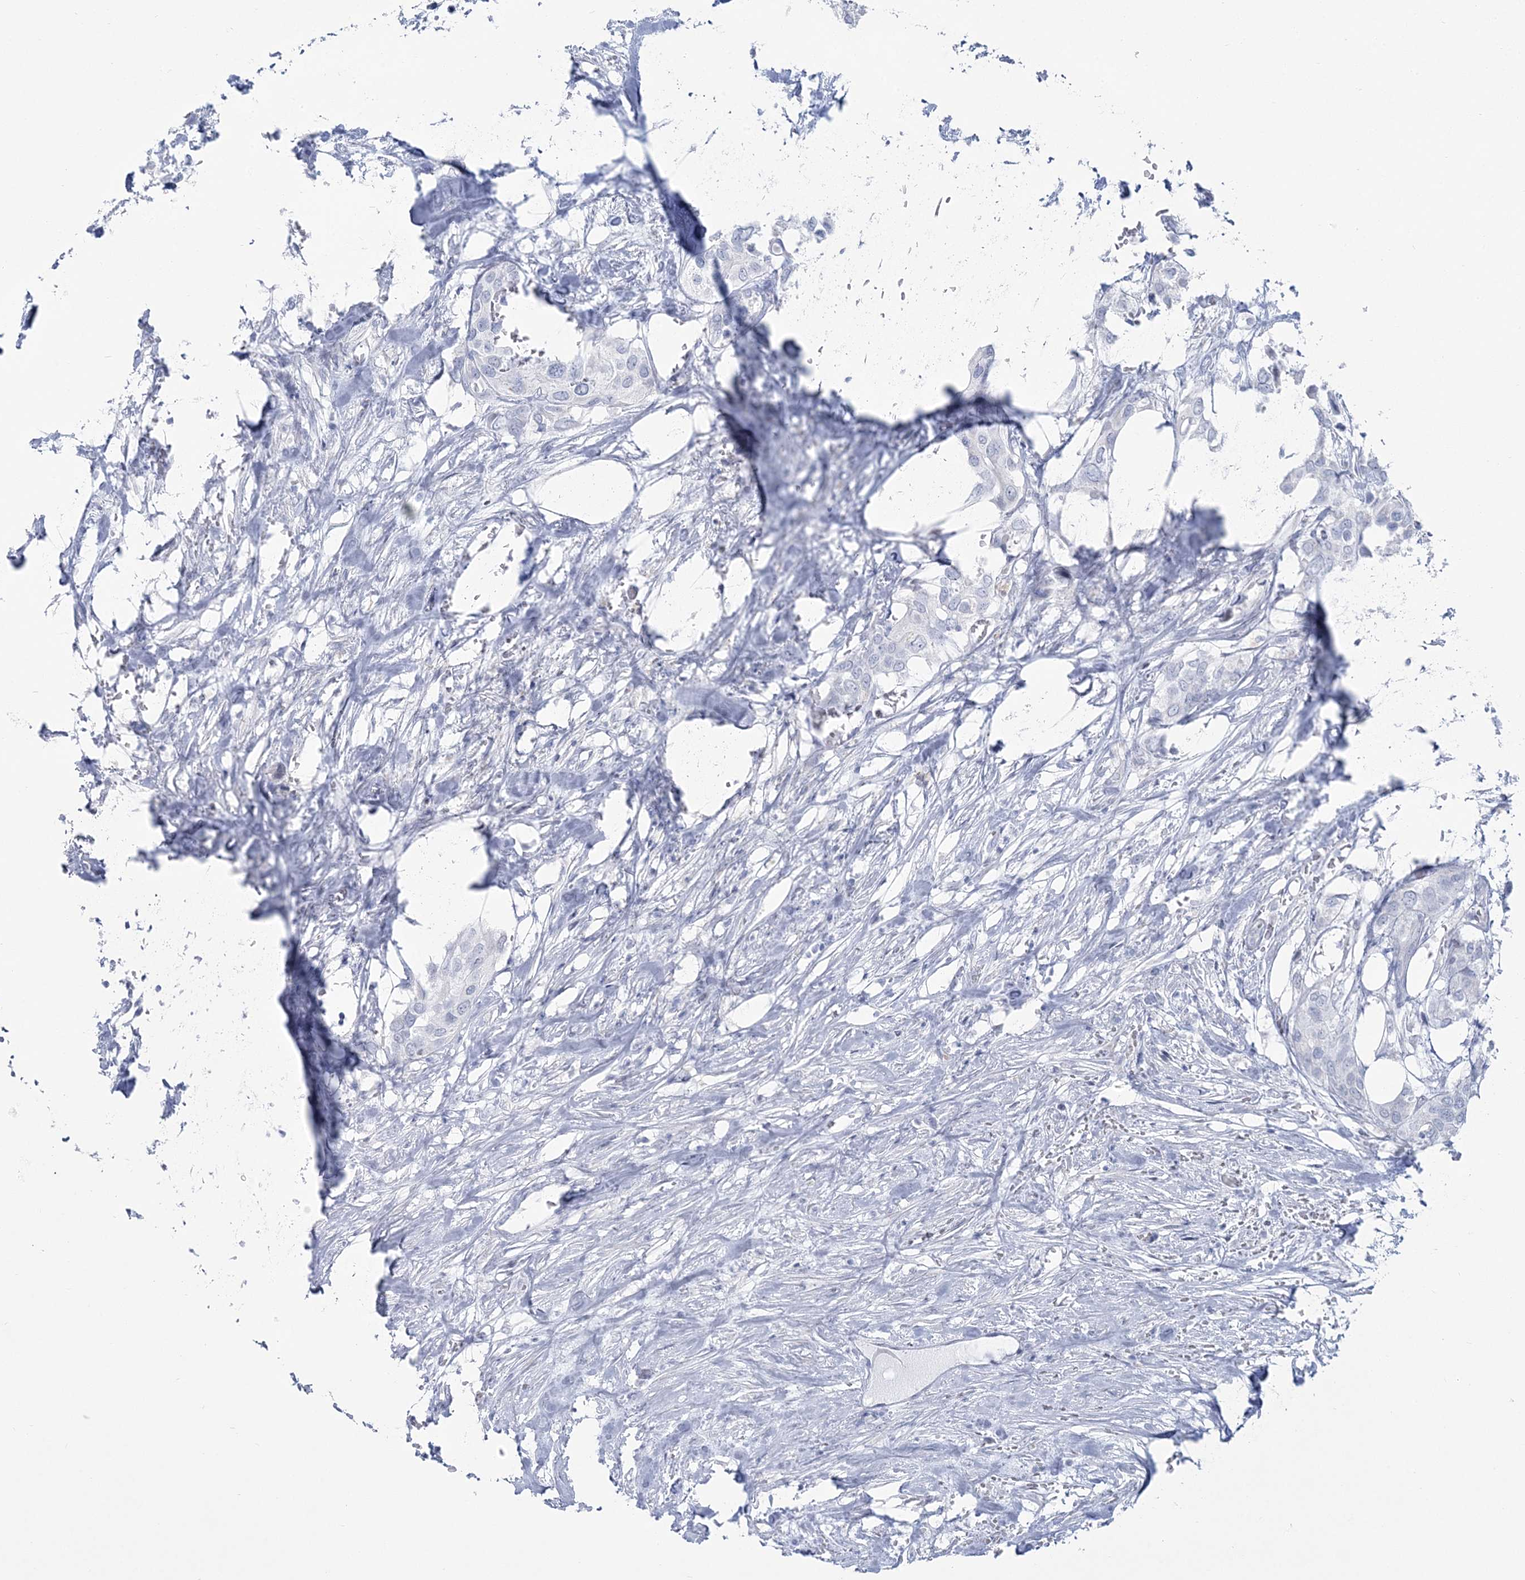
{"staining": {"intensity": "negative", "quantity": "none", "location": "none"}, "tissue": "urothelial cancer", "cell_type": "Tumor cells", "image_type": "cancer", "snomed": [{"axis": "morphology", "description": "Urothelial carcinoma, High grade"}, {"axis": "topography", "description": "Urinary bladder"}], "caption": "A high-resolution photomicrograph shows immunohistochemistry (IHC) staining of high-grade urothelial carcinoma, which shows no significant positivity in tumor cells.", "gene": "ZNF843", "patient": {"sex": "male", "age": 64}}